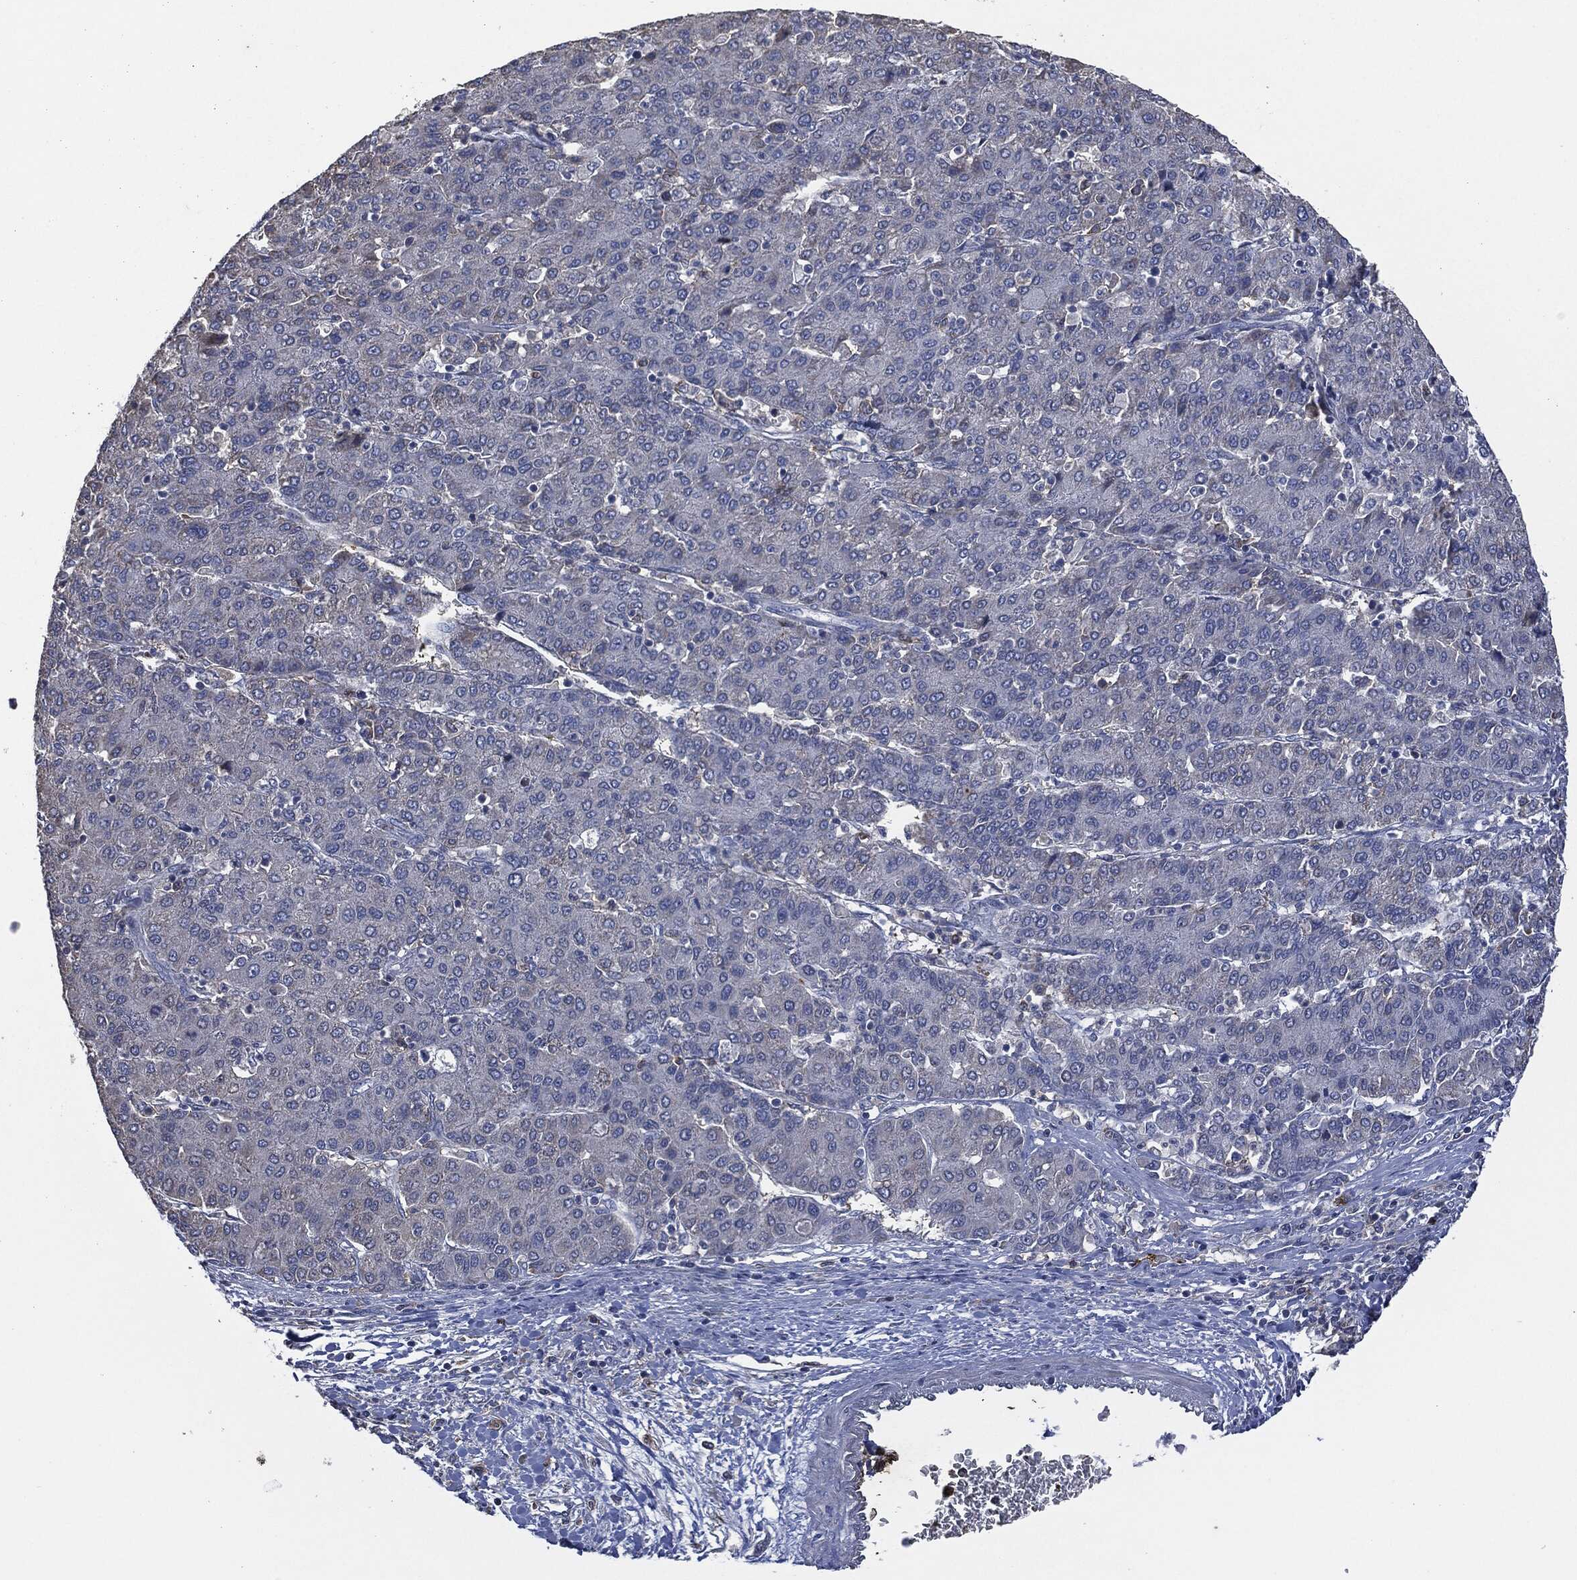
{"staining": {"intensity": "negative", "quantity": "none", "location": "none"}, "tissue": "liver cancer", "cell_type": "Tumor cells", "image_type": "cancer", "snomed": [{"axis": "morphology", "description": "Carcinoma, Hepatocellular, NOS"}, {"axis": "topography", "description": "Liver"}], "caption": "The photomicrograph reveals no significant staining in tumor cells of liver cancer (hepatocellular carcinoma).", "gene": "CD33", "patient": {"sex": "male", "age": 65}}